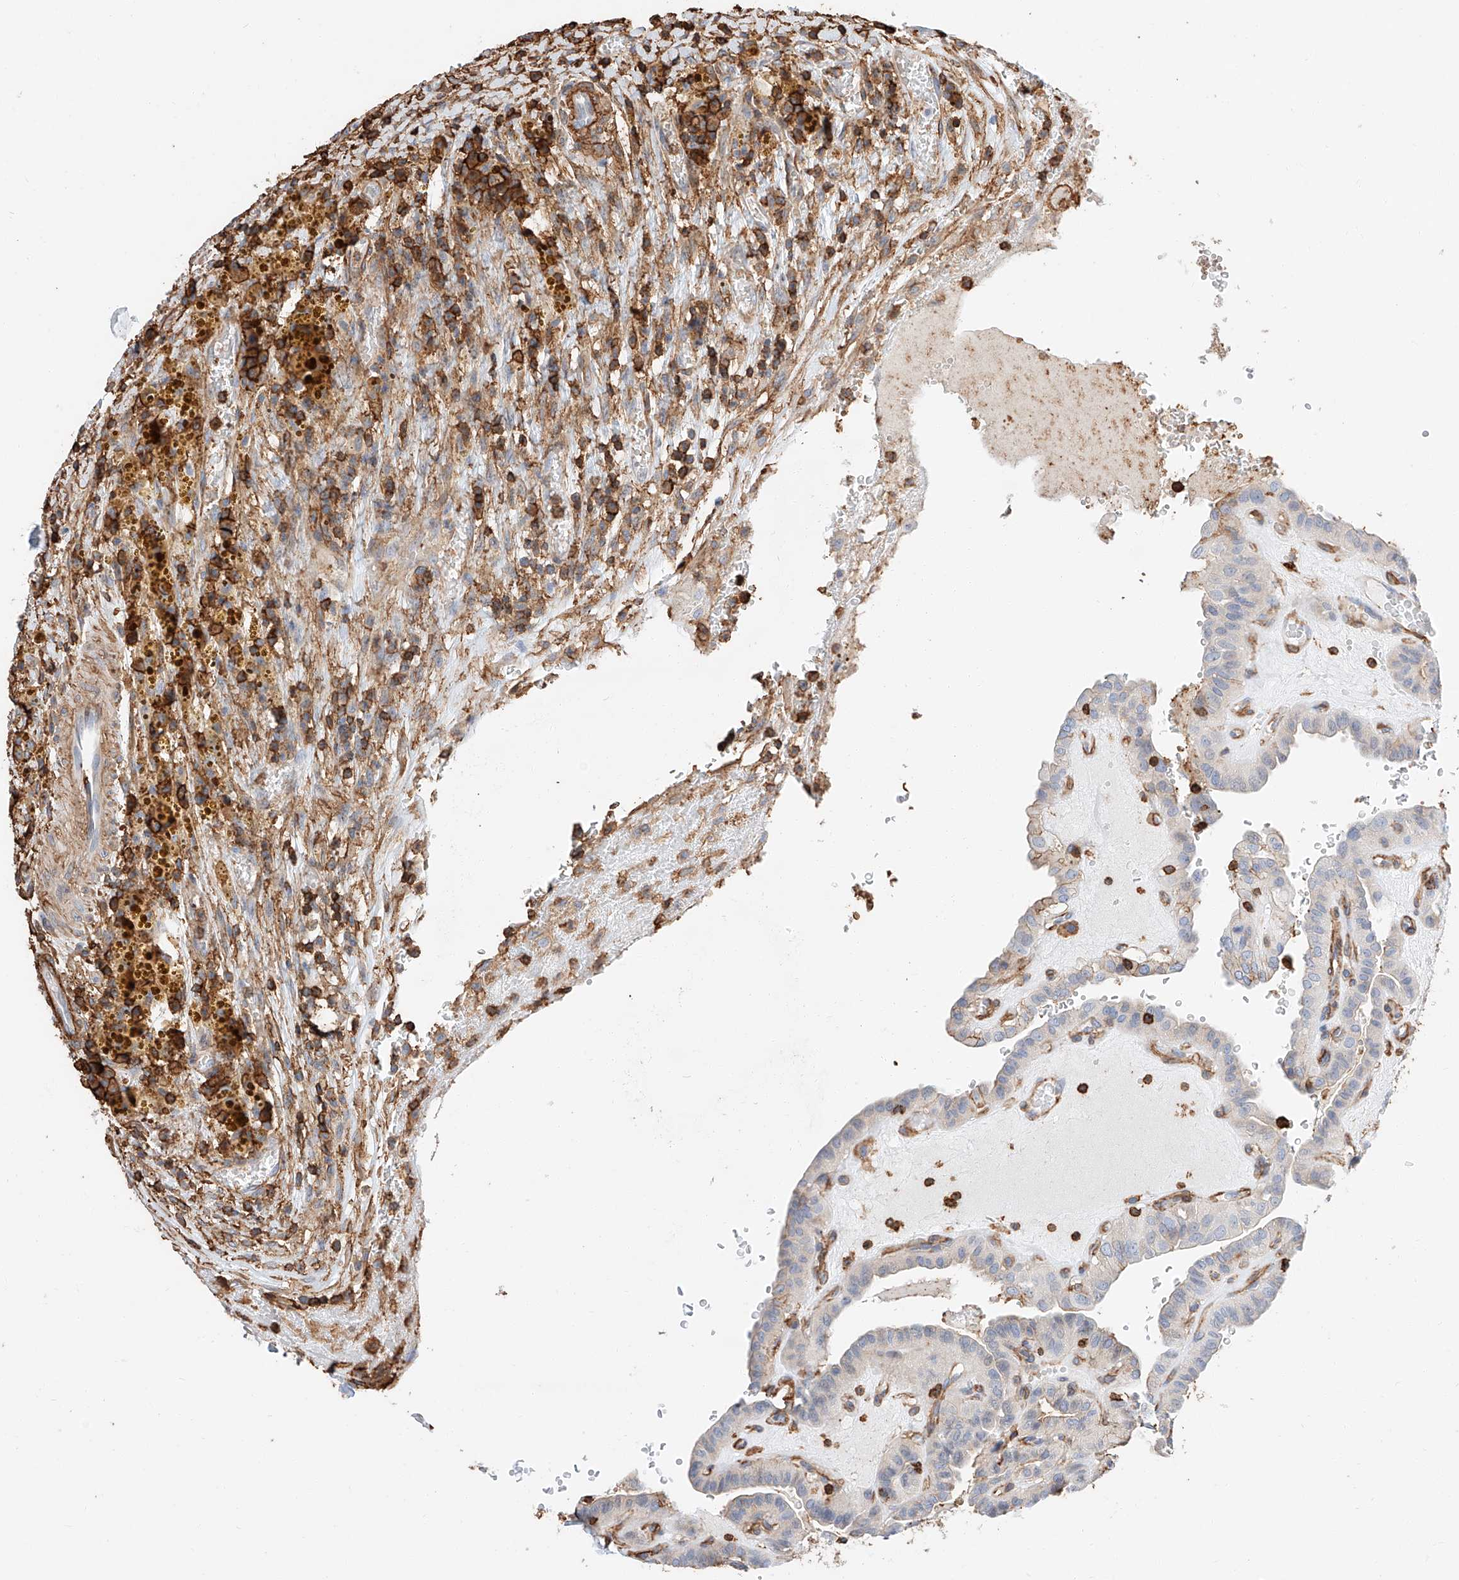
{"staining": {"intensity": "negative", "quantity": "none", "location": "none"}, "tissue": "thyroid cancer", "cell_type": "Tumor cells", "image_type": "cancer", "snomed": [{"axis": "morphology", "description": "Papillary adenocarcinoma, NOS"}, {"axis": "topography", "description": "Thyroid gland"}], "caption": "This photomicrograph is of papillary adenocarcinoma (thyroid) stained with IHC to label a protein in brown with the nuclei are counter-stained blue. There is no staining in tumor cells.", "gene": "WFS1", "patient": {"sex": "male", "age": 77}}